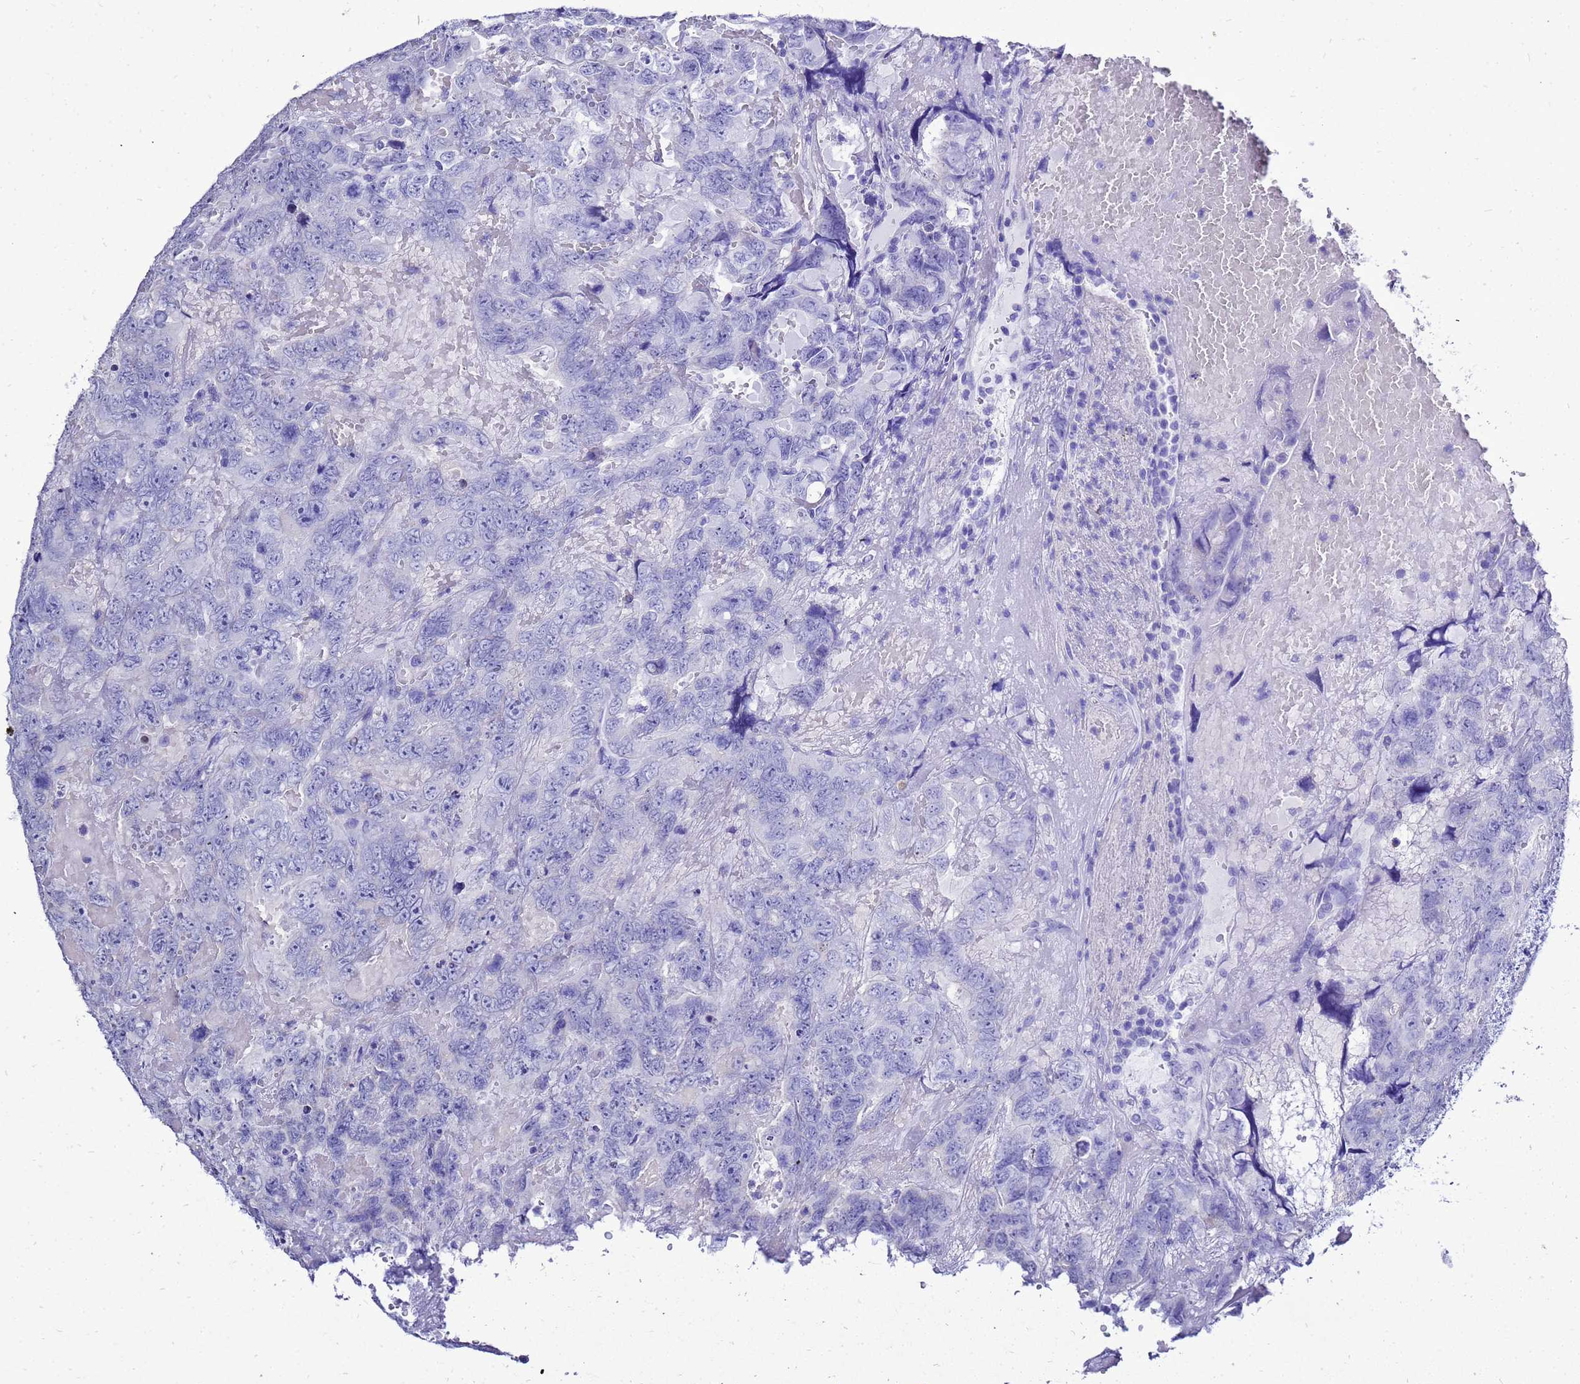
{"staining": {"intensity": "negative", "quantity": "none", "location": "none"}, "tissue": "testis cancer", "cell_type": "Tumor cells", "image_type": "cancer", "snomed": [{"axis": "morphology", "description": "Carcinoma, Embryonal, NOS"}, {"axis": "topography", "description": "Testis"}], "caption": "High magnification brightfield microscopy of testis cancer stained with DAB (3,3'-diaminobenzidine) (brown) and counterstained with hematoxylin (blue): tumor cells show no significant expression.", "gene": "LIPF", "patient": {"sex": "male", "age": 45}}